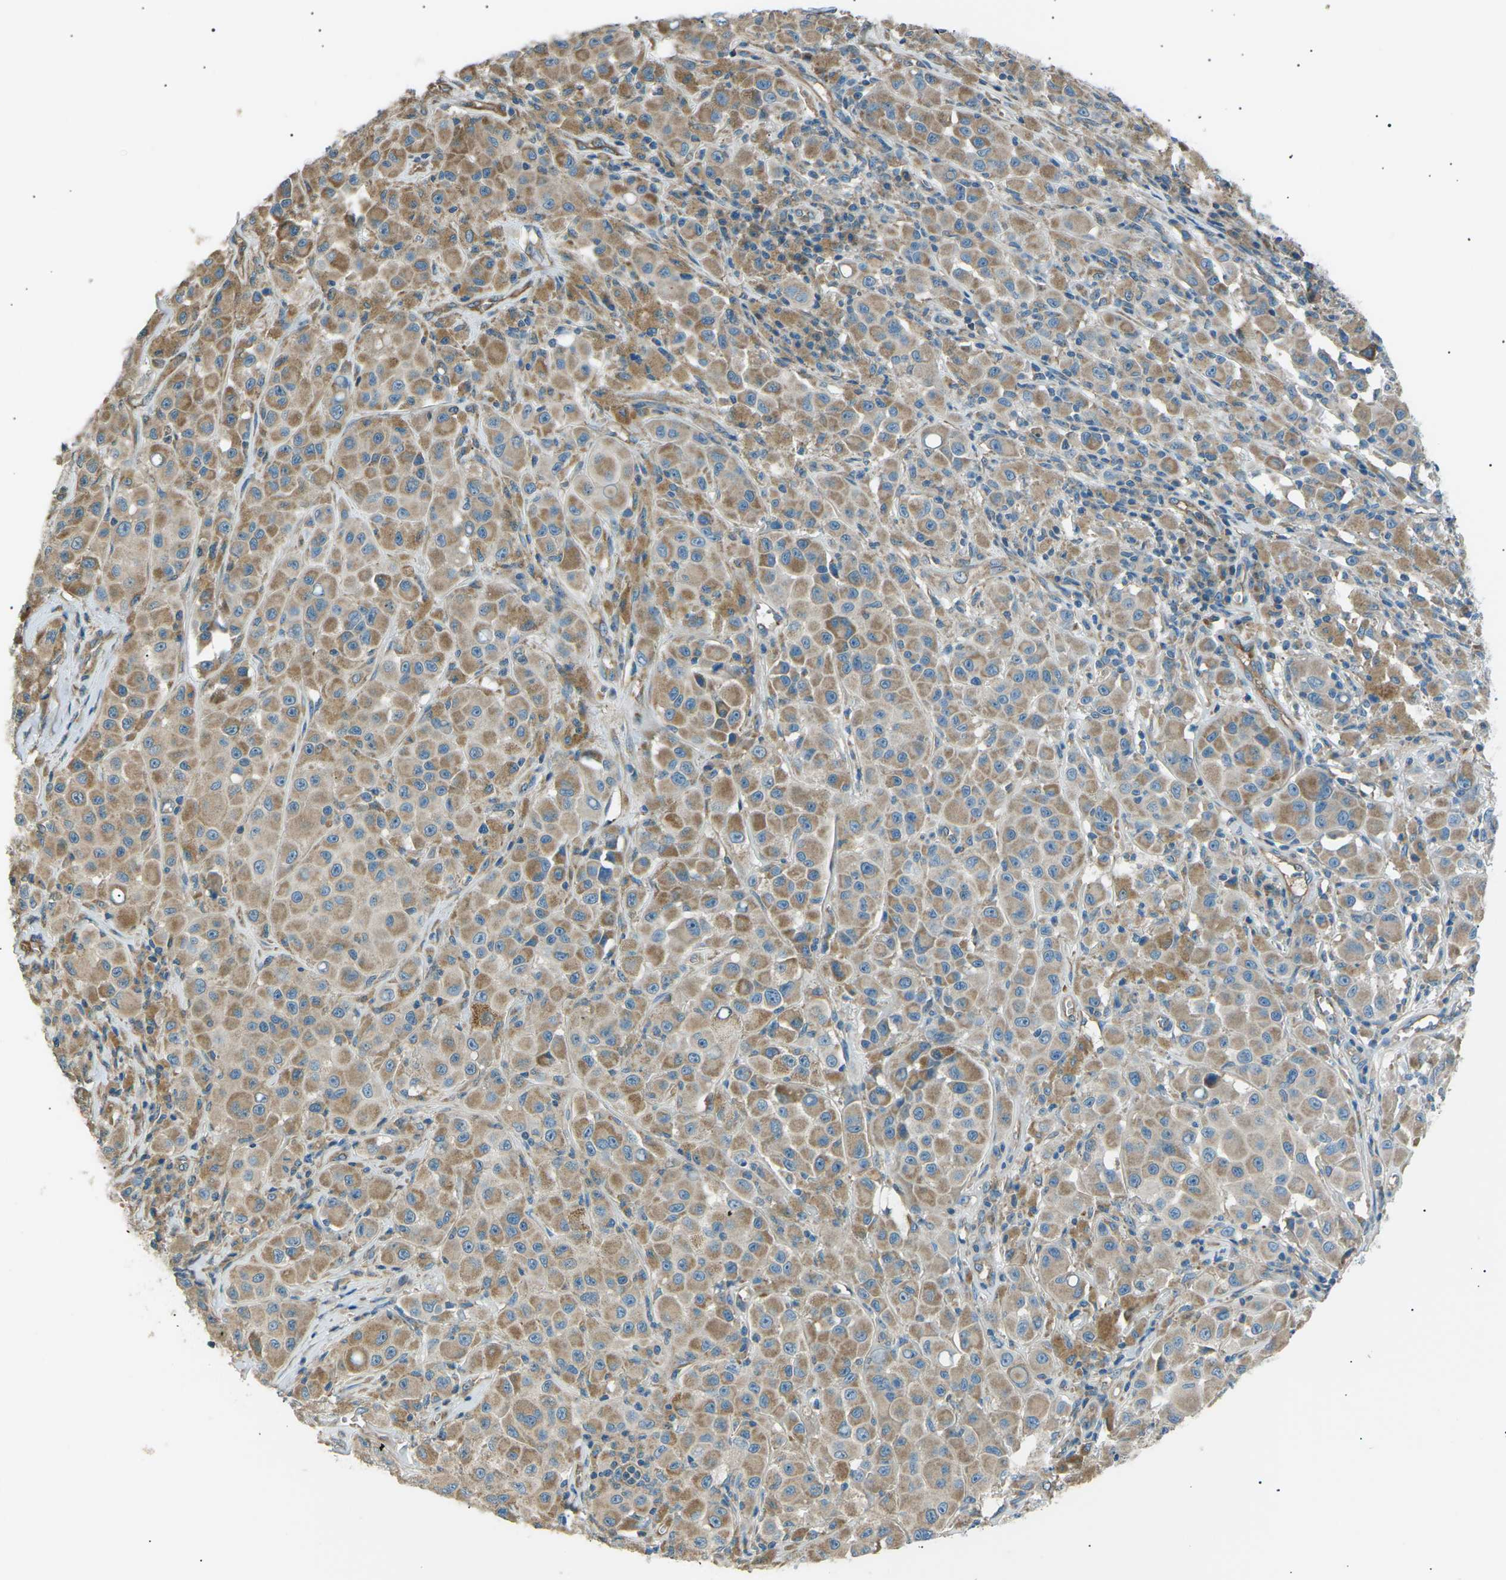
{"staining": {"intensity": "moderate", "quantity": ">75%", "location": "cytoplasmic/membranous"}, "tissue": "melanoma", "cell_type": "Tumor cells", "image_type": "cancer", "snomed": [{"axis": "morphology", "description": "Malignant melanoma, NOS"}, {"axis": "topography", "description": "Skin"}], "caption": "A micrograph showing moderate cytoplasmic/membranous expression in about >75% of tumor cells in melanoma, as visualized by brown immunohistochemical staining.", "gene": "SLK", "patient": {"sex": "male", "age": 84}}